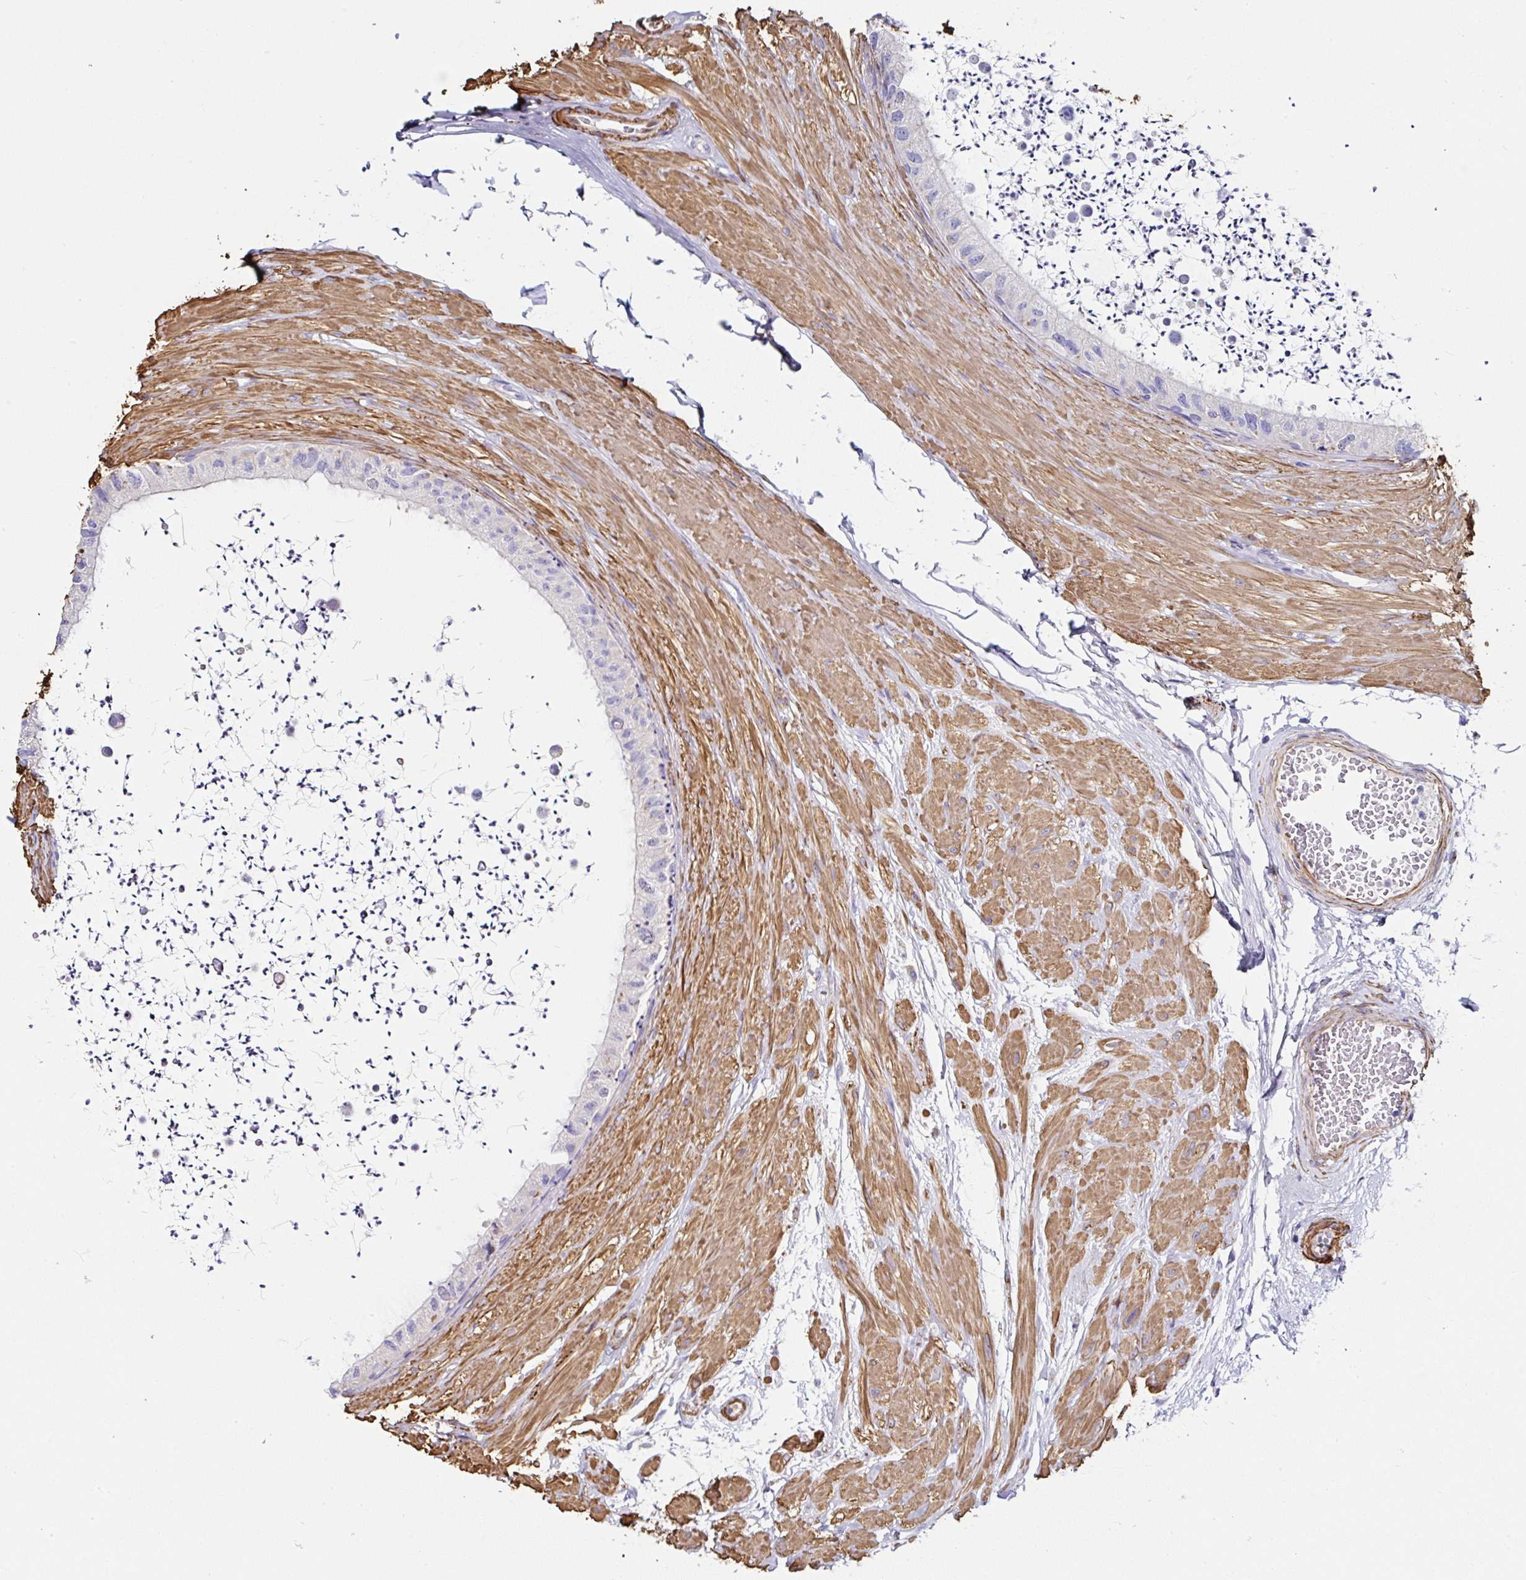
{"staining": {"intensity": "negative", "quantity": "none", "location": "none"}, "tissue": "epididymis", "cell_type": "Glandular cells", "image_type": "normal", "snomed": [{"axis": "morphology", "description": "Normal tissue, NOS"}, {"axis": "topography", "description": "Epididymis"}, {"axis": "topography", "description": "Peripheral nerve tissue"}], "caption": "Epididymis was stained to show a protein in brown. There is no significant positivity in glandular cells. (DAB immunohistochemistry (IHC) with hematoxylin counter stain).", "gene": "PPFIA4", "patient": {"sex": "male", "age": 32}}